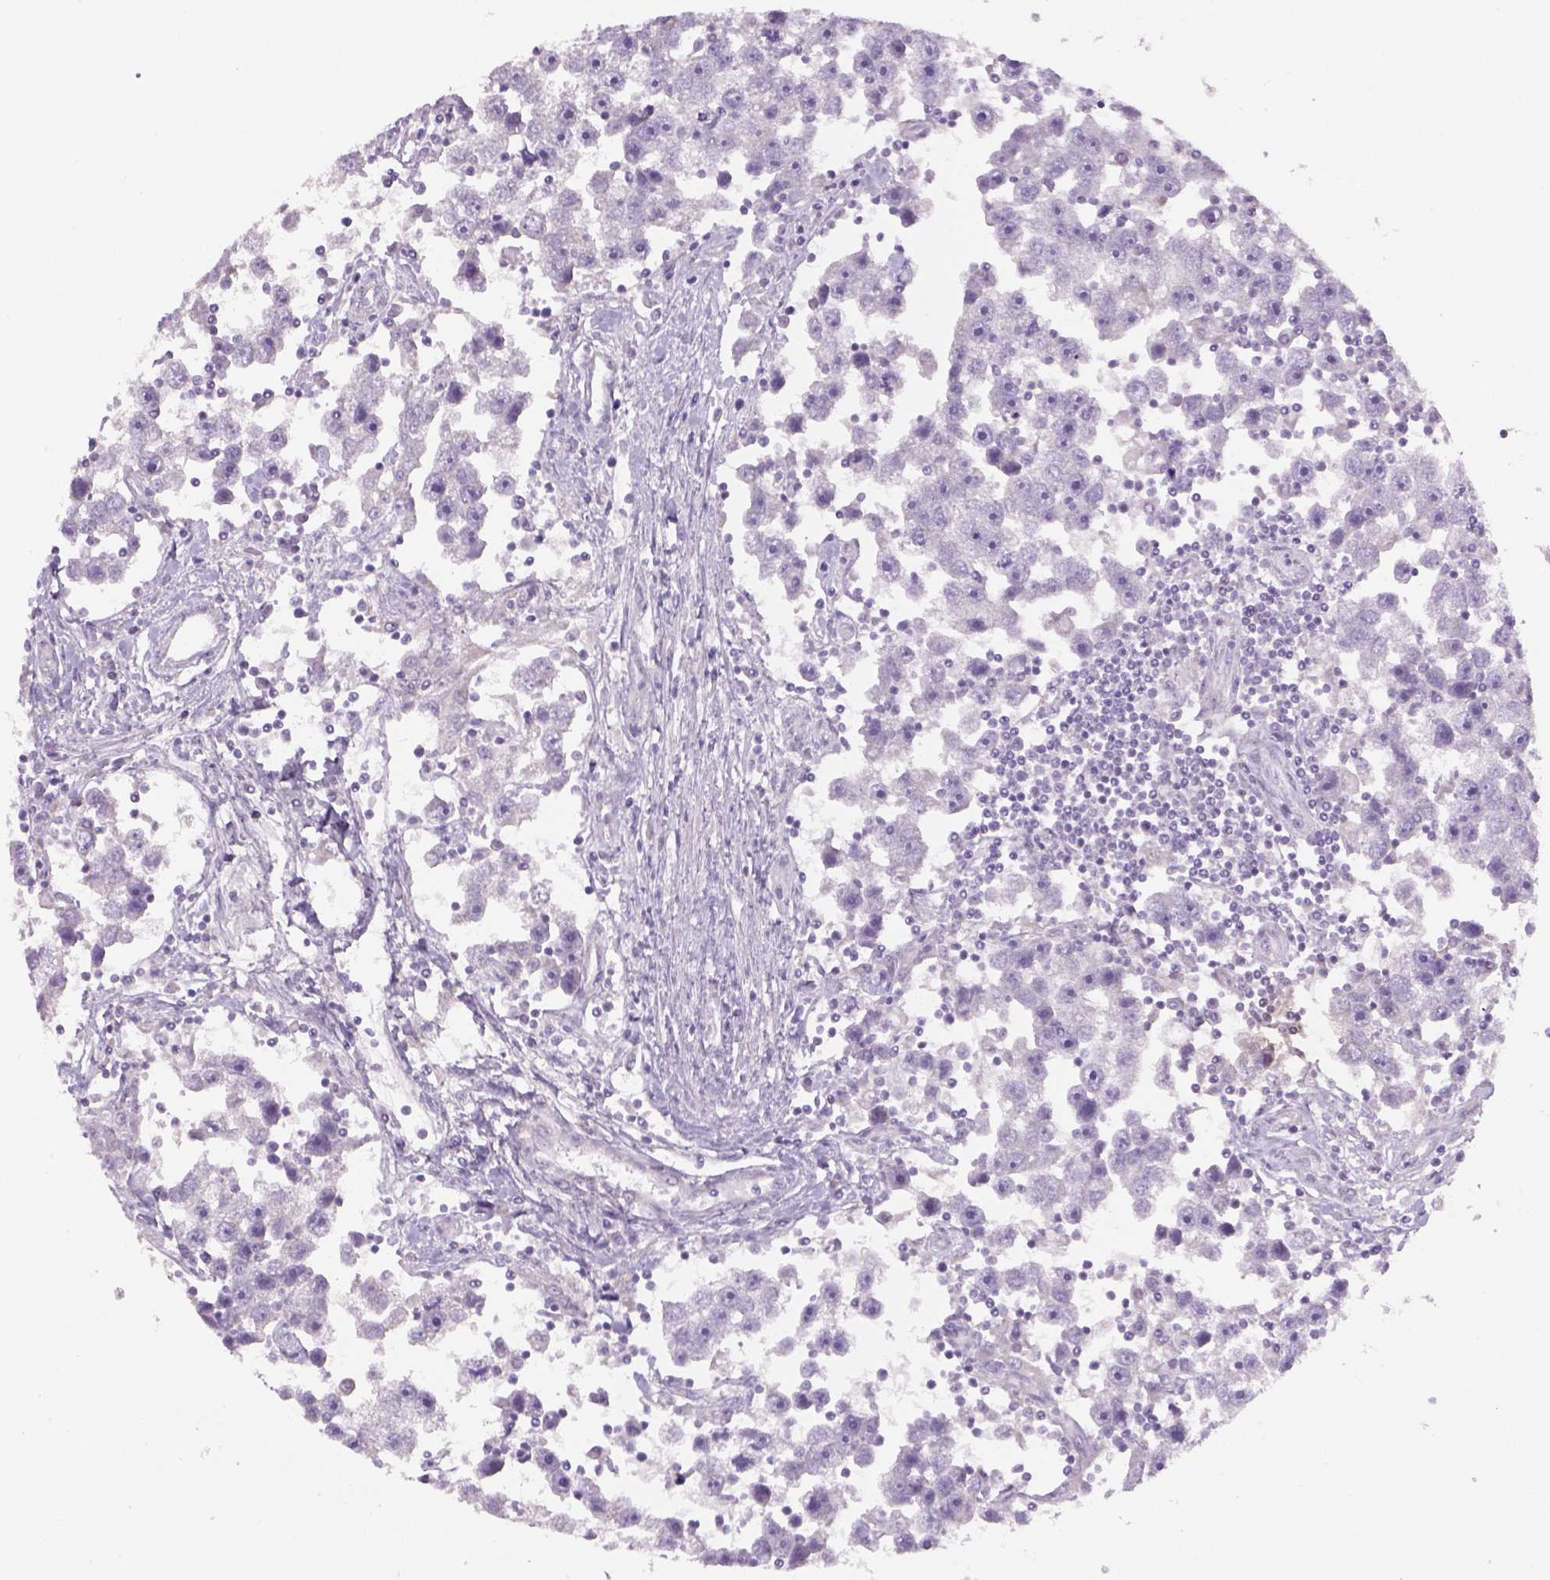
{"staining": {"intensity": "negative", "quantity": "none", "location": "none"}, "tissue": "testis cancer", "cell_type": "Tumor cells", "image_type": "cancer", "snomed": [{"axis": "morphology", "description": "Seminoma, NOS"}, {"axis": "topography", "description": "Testis"}], "caption": "DAB (3,3'-diaminobenzidine) immunohistochemical staining of human testis cancer (seminoma) displays no significant expression in tumor cells. Brightfield microscopy of immunohistochemistry (IHC) stained with DAB (brown) and hematoxylin (blue), captured at high magnification.", "gene": "ADGRV1", "patient": {"sex": "male", "age": 30}}